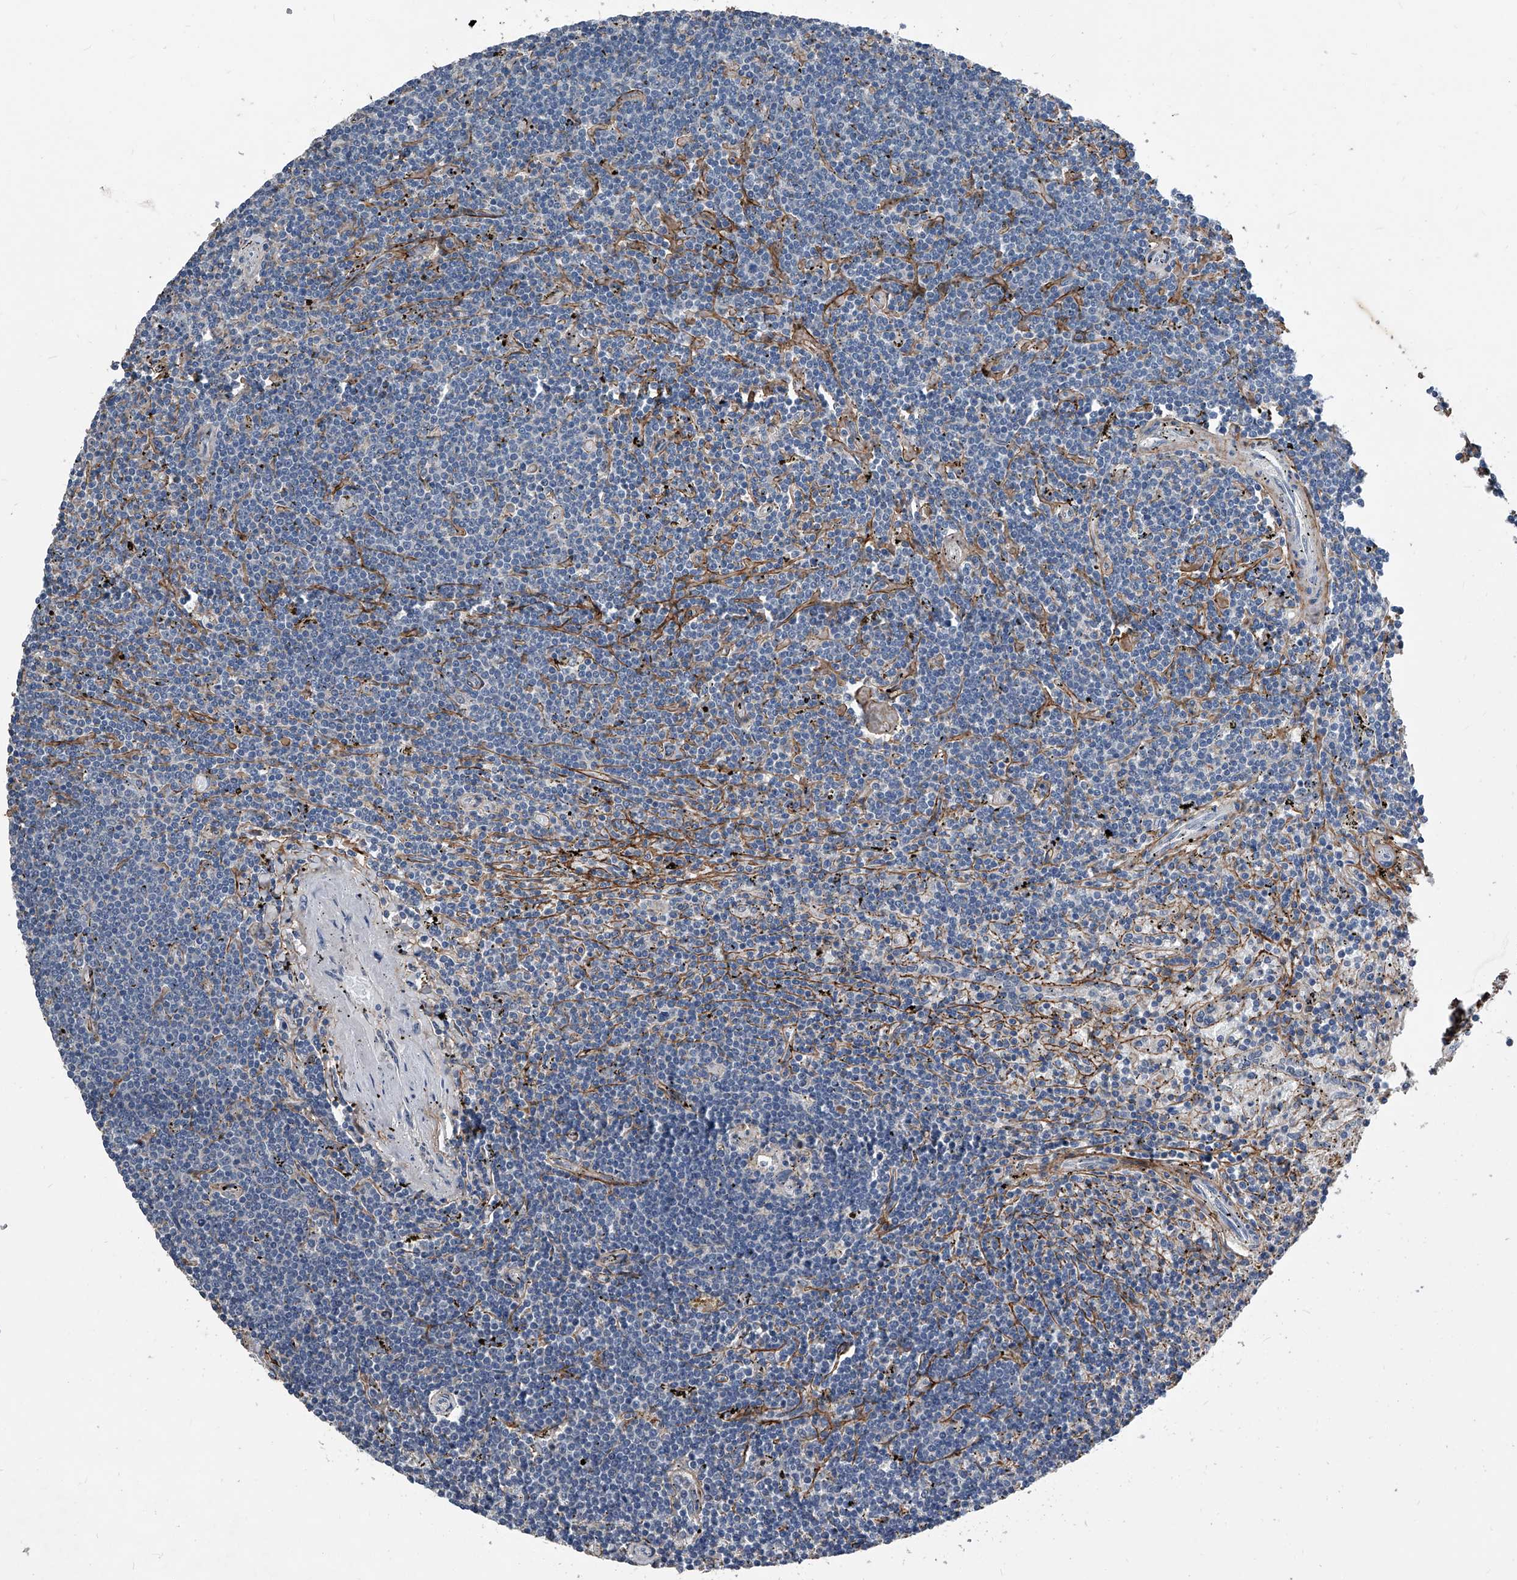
{"staining": {"intensity": "negative", "quantity": "none", "location": "none"}, "tissue": "lymphoma", "cell_type": "Tumor cells", "image_type": "cancer", "snomed": [{"axis": "morphology", "description": "Malignant lymphoma, non-Hodgkin's type, Low grade"}, {"axis": "topography", "description": "Spleen"}], "caption": "There is no significant staining in tumor cells of lymphoma.", "gene": "PHACTR1", "patient": {"sex": "male", "age": 76}}